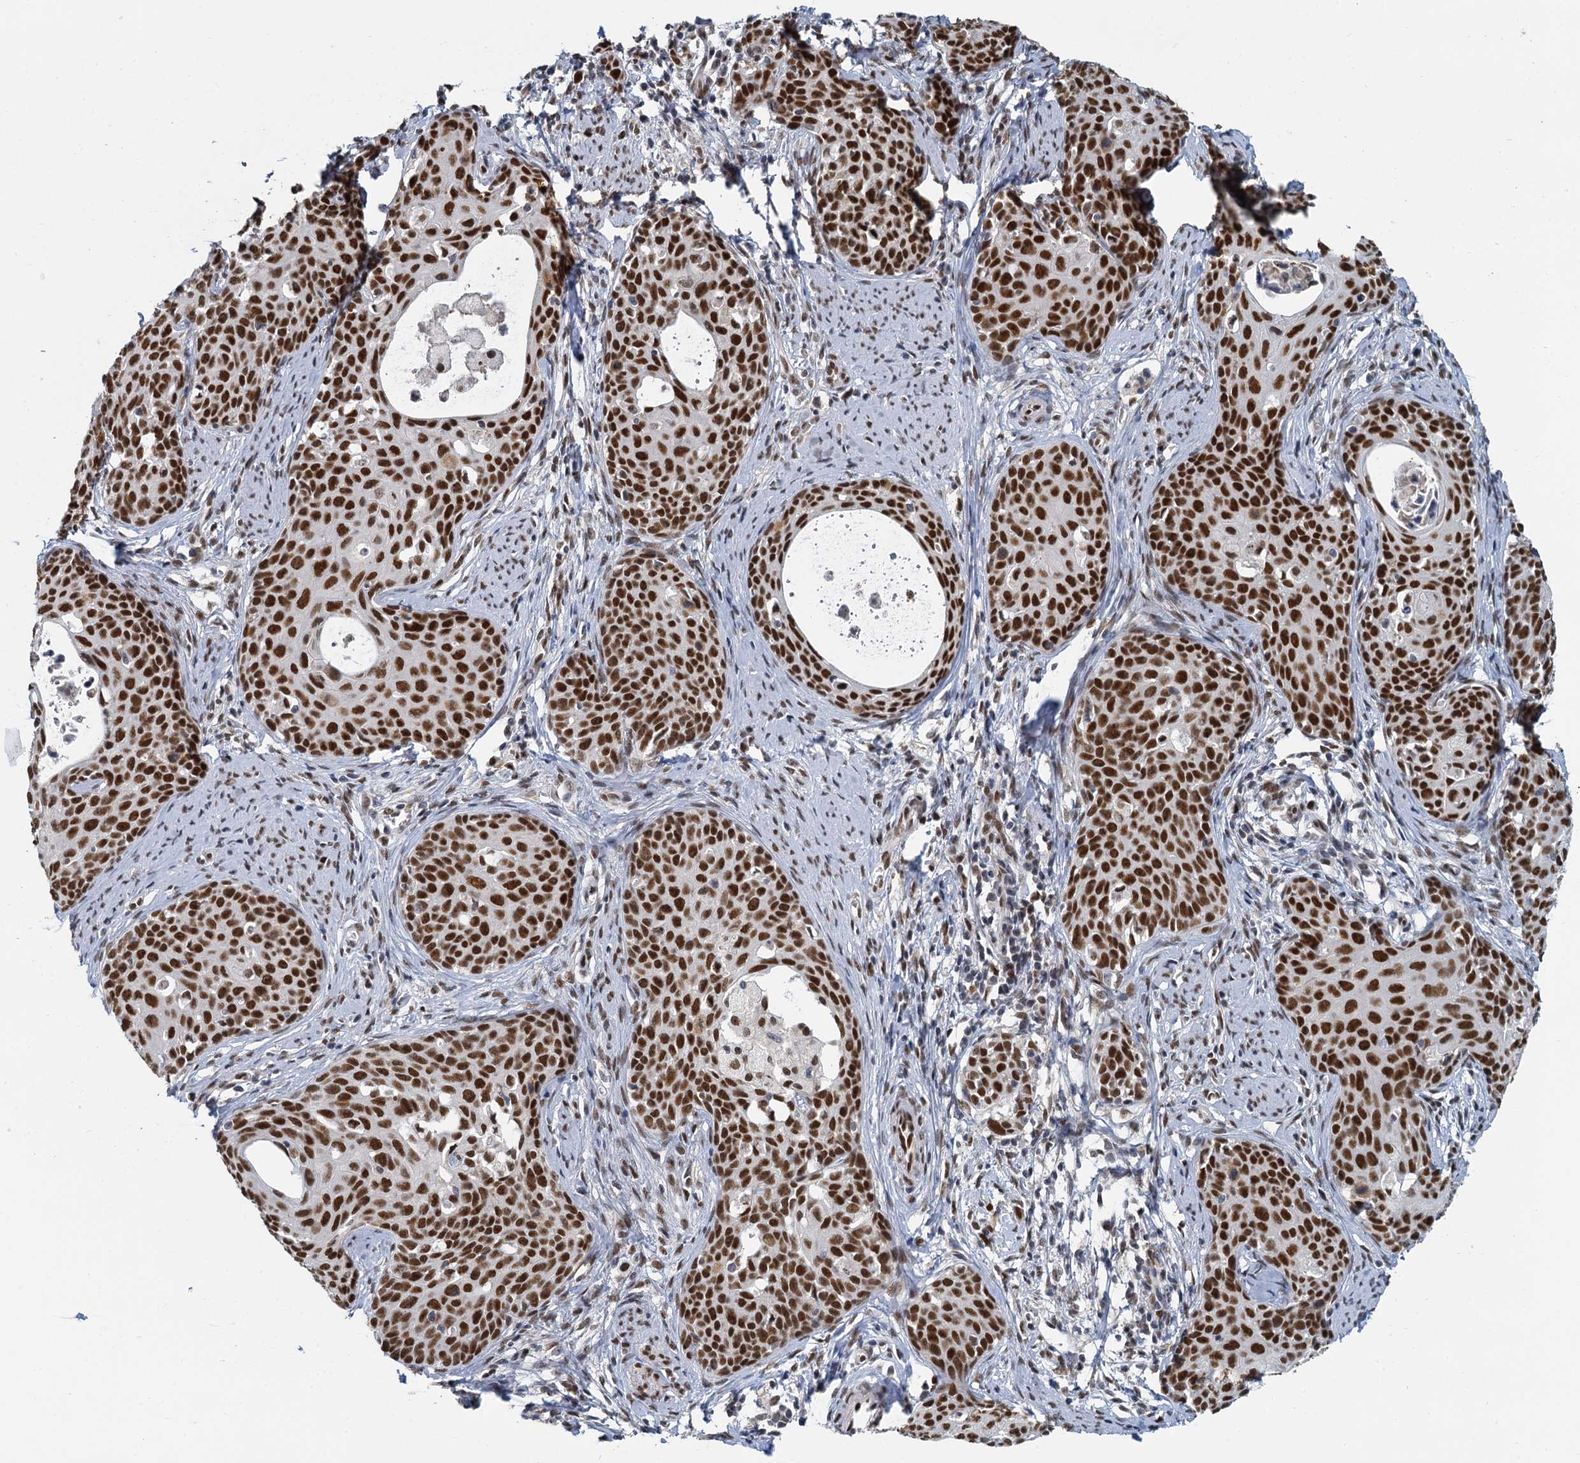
{"staining": {"intensity": "strong", "quantity": ">75%", "location": "nuclear"}, "tissue": "cervical cancer", "cell_type": "Tumor cells", "image_type": "cancer", "snomed": [{"axis": "morphology", "description": "Squamous cell carcinoma, NOS"}, {"axis": "topography", "description": "Cervix"}], "caption": "The micrograph displays staining of squamous cell carcinoma (cervical), revealing strong nuclear protein positivity (brown color) within tumor cells.", "gene": "RPRD1A", "patient": {"sex": "female", "age": 52}}